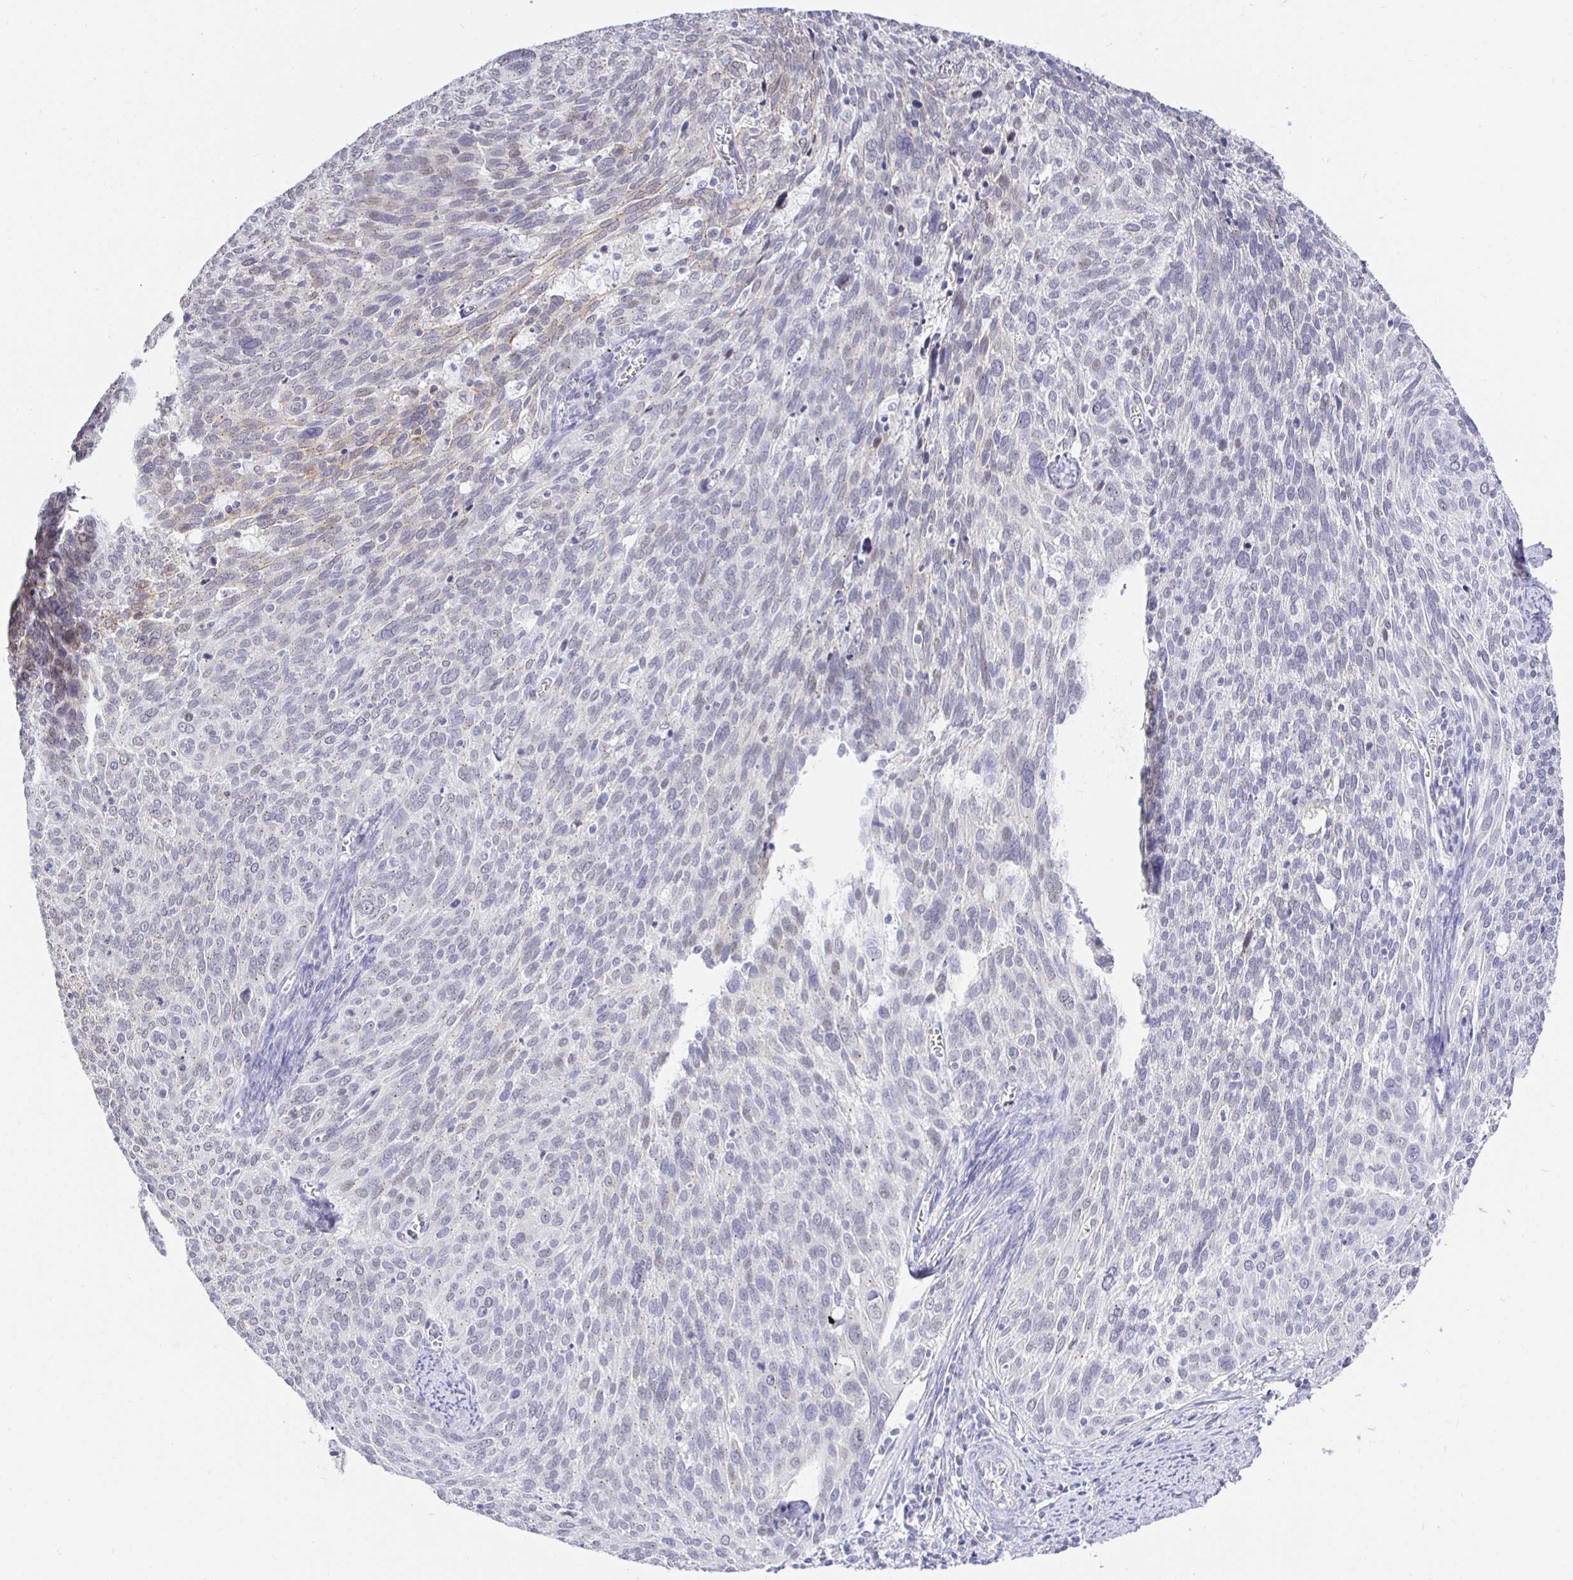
{"staining": {"intensity": "negative", "quantity": "none", "location": "none"}, "tissue": "cervical cancer", "cell_type": "Tumor cells", "image_type": "cancer", "snomed": [{"axis": "morphology", "description": "Squamous cell carcinoma, NOS"}, {"axis": "topography", "description": "Cervix"}], "caption": "Histopathology image shows no significant protein expression in tumor cells of cervical cancer (squamous cell carcinoma).", "gene": "EZHIP", "patient": {"sex": "female", "age": 39}}